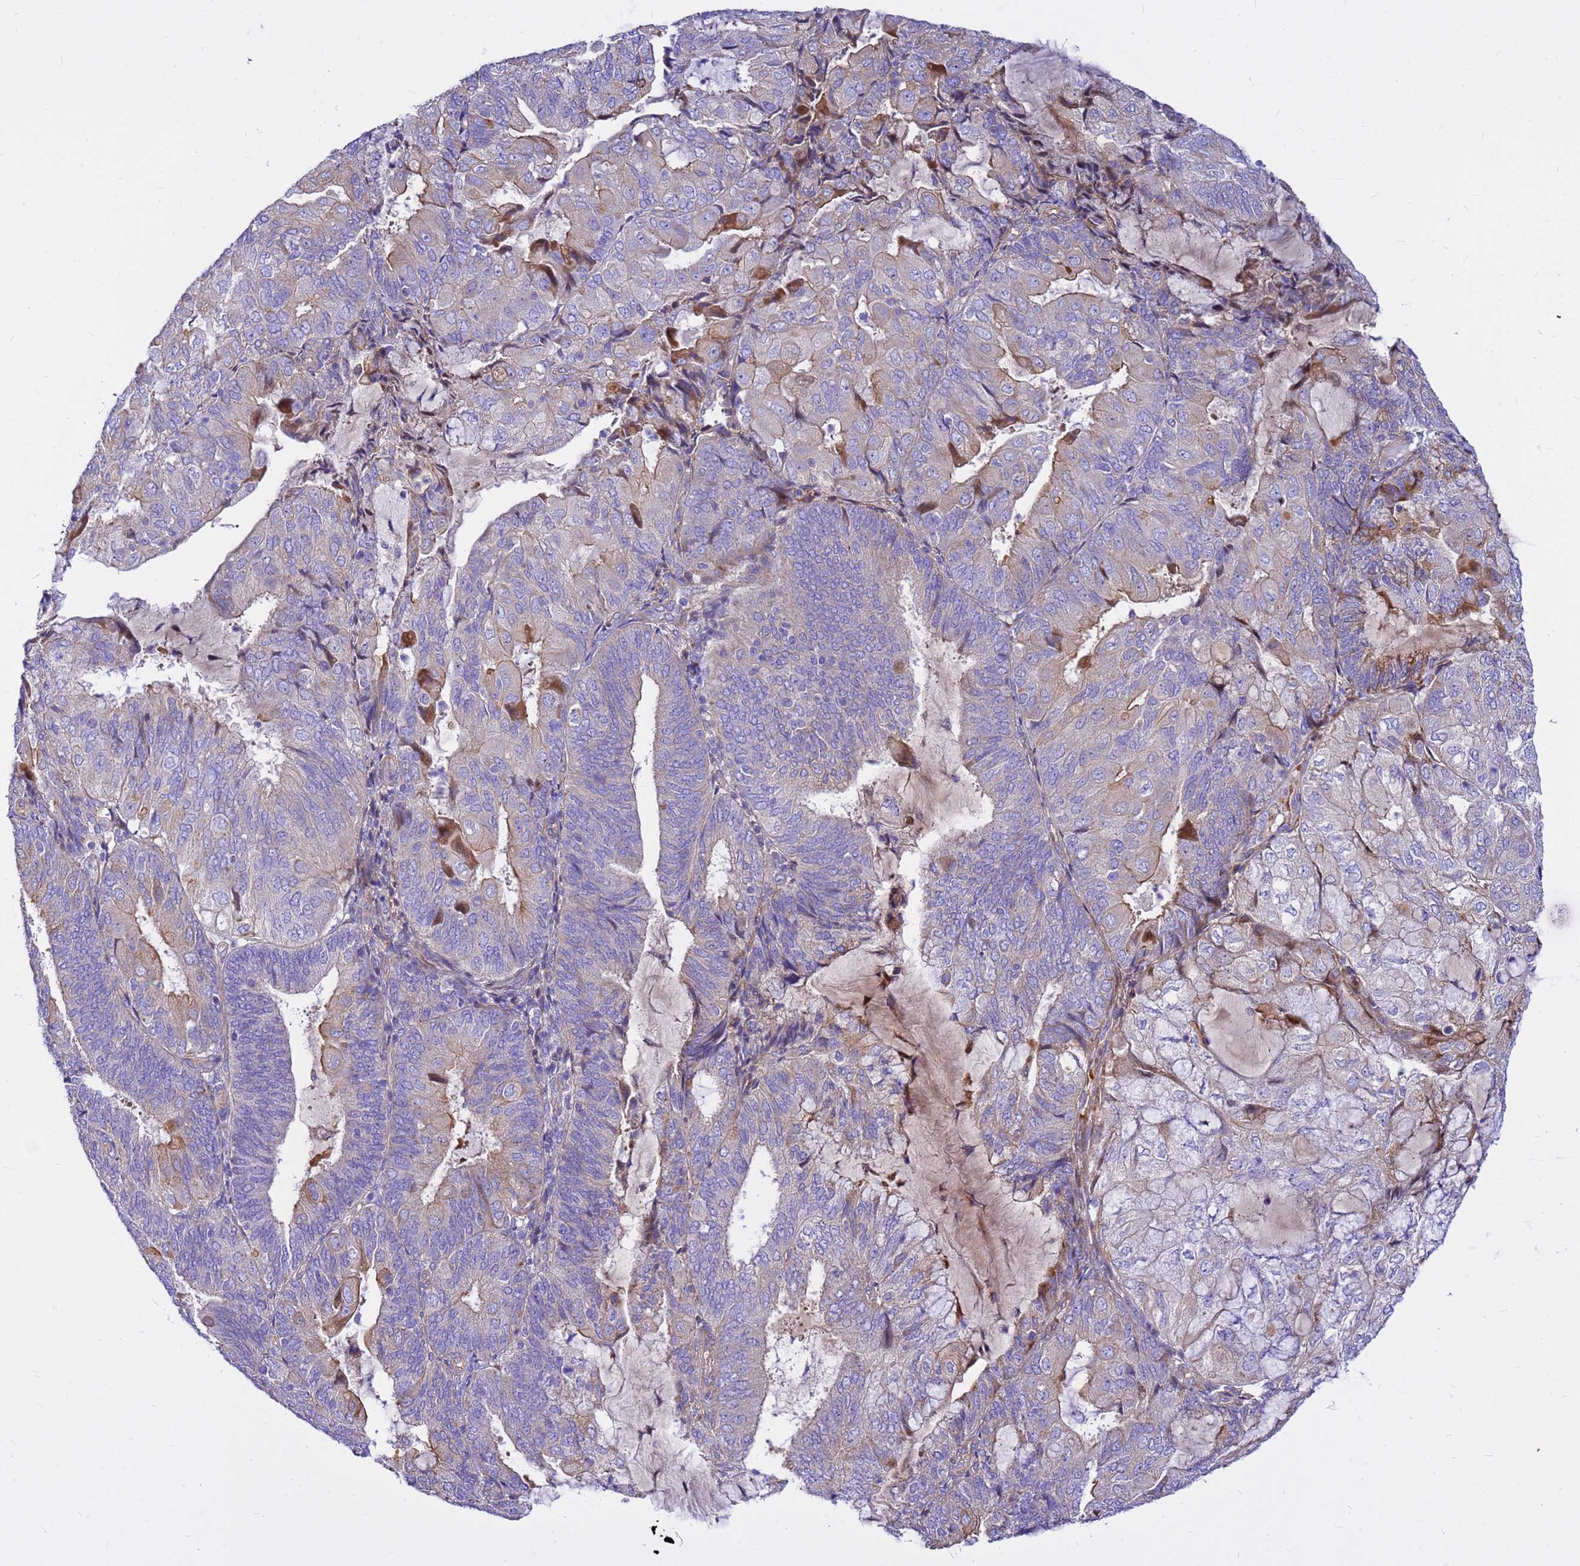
{"staining": {"intensity": "moderate", "quantity": "<25%", "location": "cytoplasmic/membranous"}, "tissue": "endometrial cancer", "cell_type": "Tumor cells", "image_type": "cancer", "snomed": [{"axis": "morphology", "description": "Adenocarcinoma, NOS"}, {"axis": "topography", "description": "Endometrium"}], "caption": "This histopathology image exhibits immunohistochemistry (IHC) staining of human endometrial adenocarcinoma, with low moderate cytoplasmic/membranous staining in approximately <25% of tumor cells.", "gene": "CRHBP", "patient": {"sex": "female", "age": 81}}